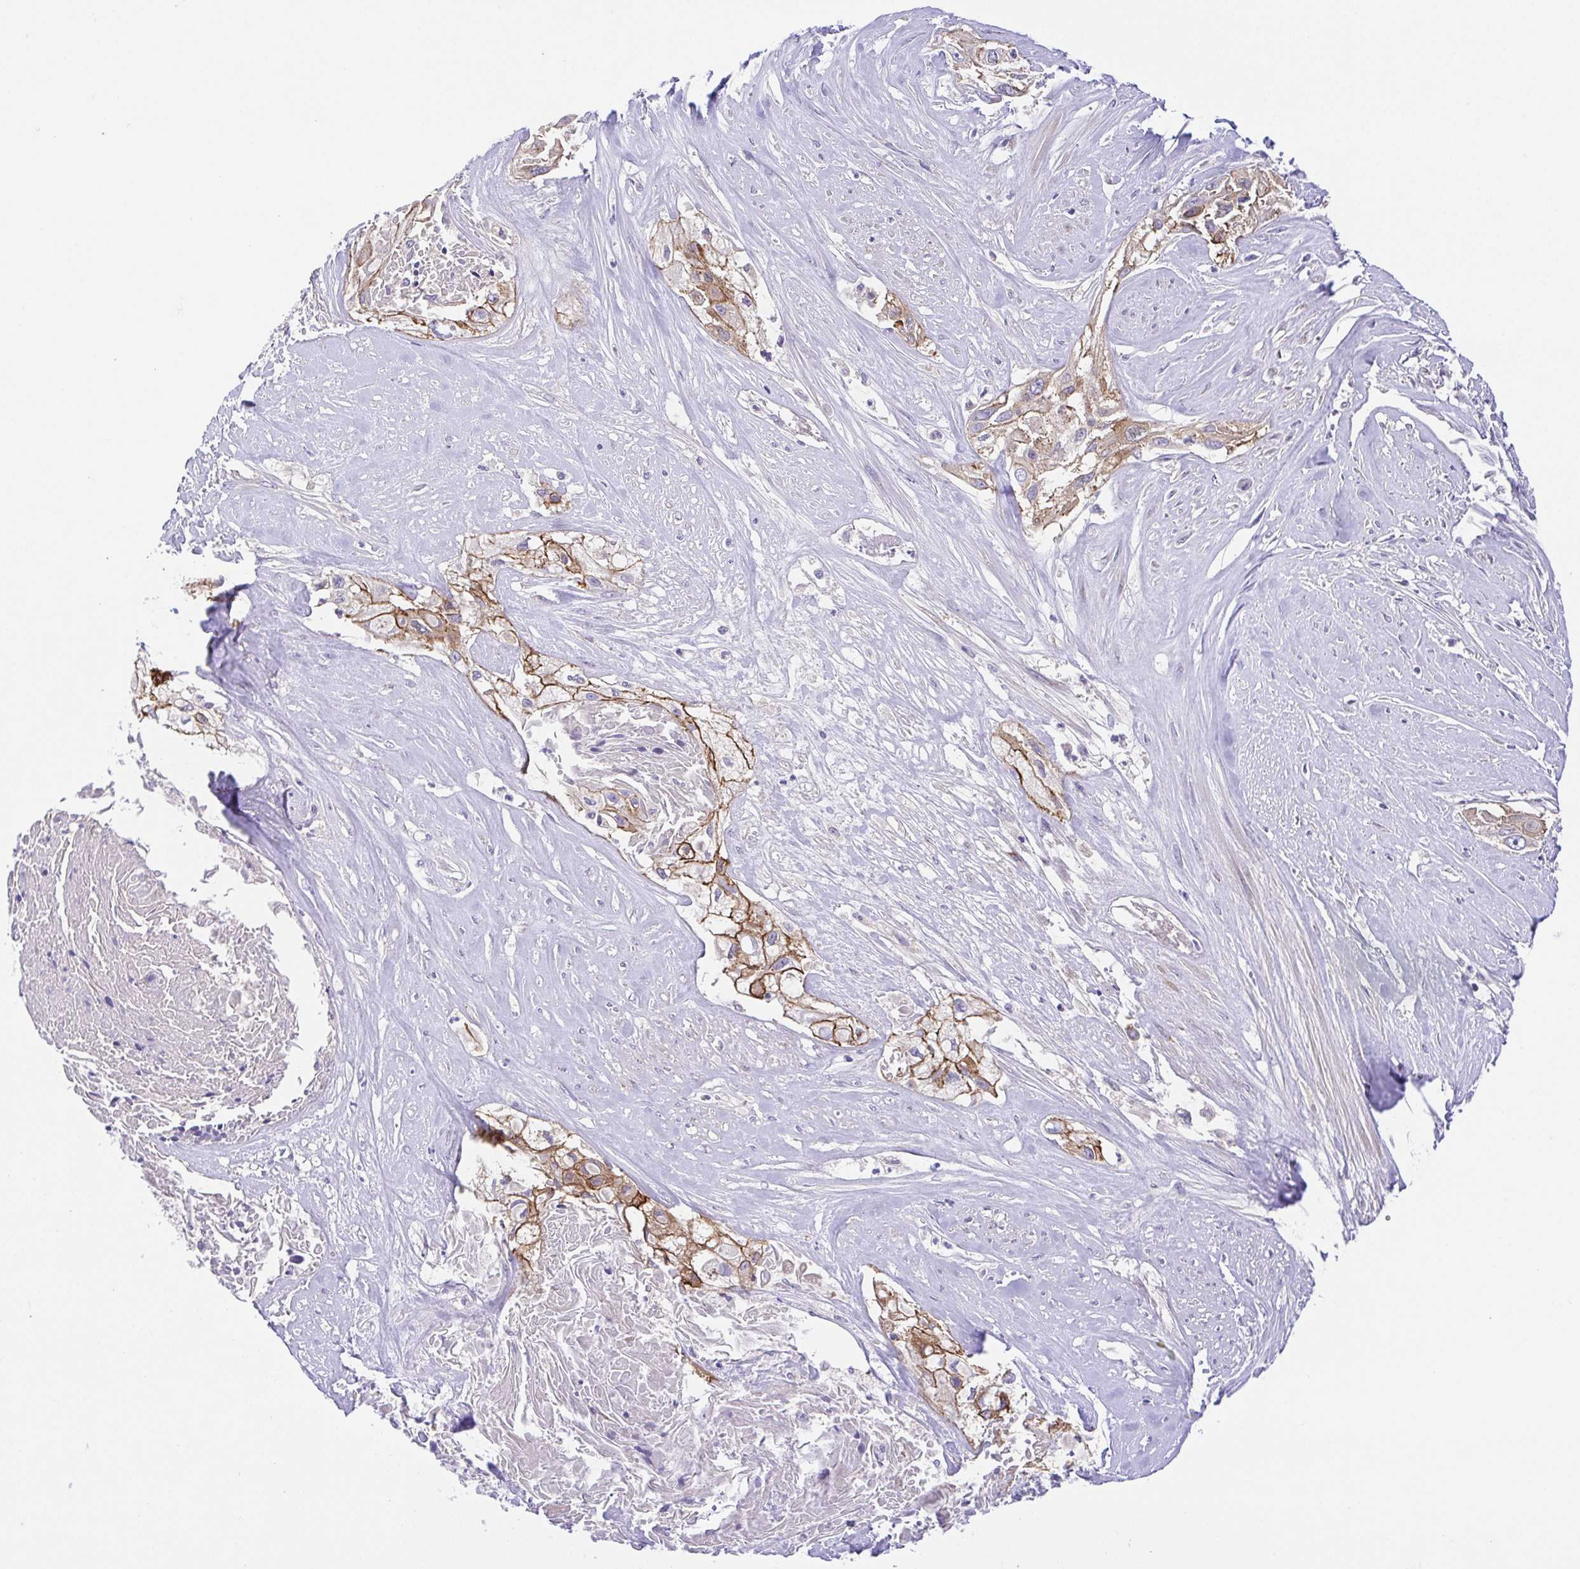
{"staining": {"intensity": "moderate", "quantity": "25%-75%", "location": "cytoplasmic/membranous"}, "tissue": "cervical cancer", "cell_type": "Tumor cells", "image_type": "cancer", "snomed": [{"axis": "morphology", "description": "Squamous cell carcinoma, NOS"}, {"axis": "topography", "description": "Cervix"}], "caption": "There is medium levels of moderate cytoplasmic/membranous staining in tumor cells of cervical cancer, as demonstrated by immunohistochemical staining (brown color).", "gene": "SLC13A1", "patient": {"sex": "female", "age": 49}}